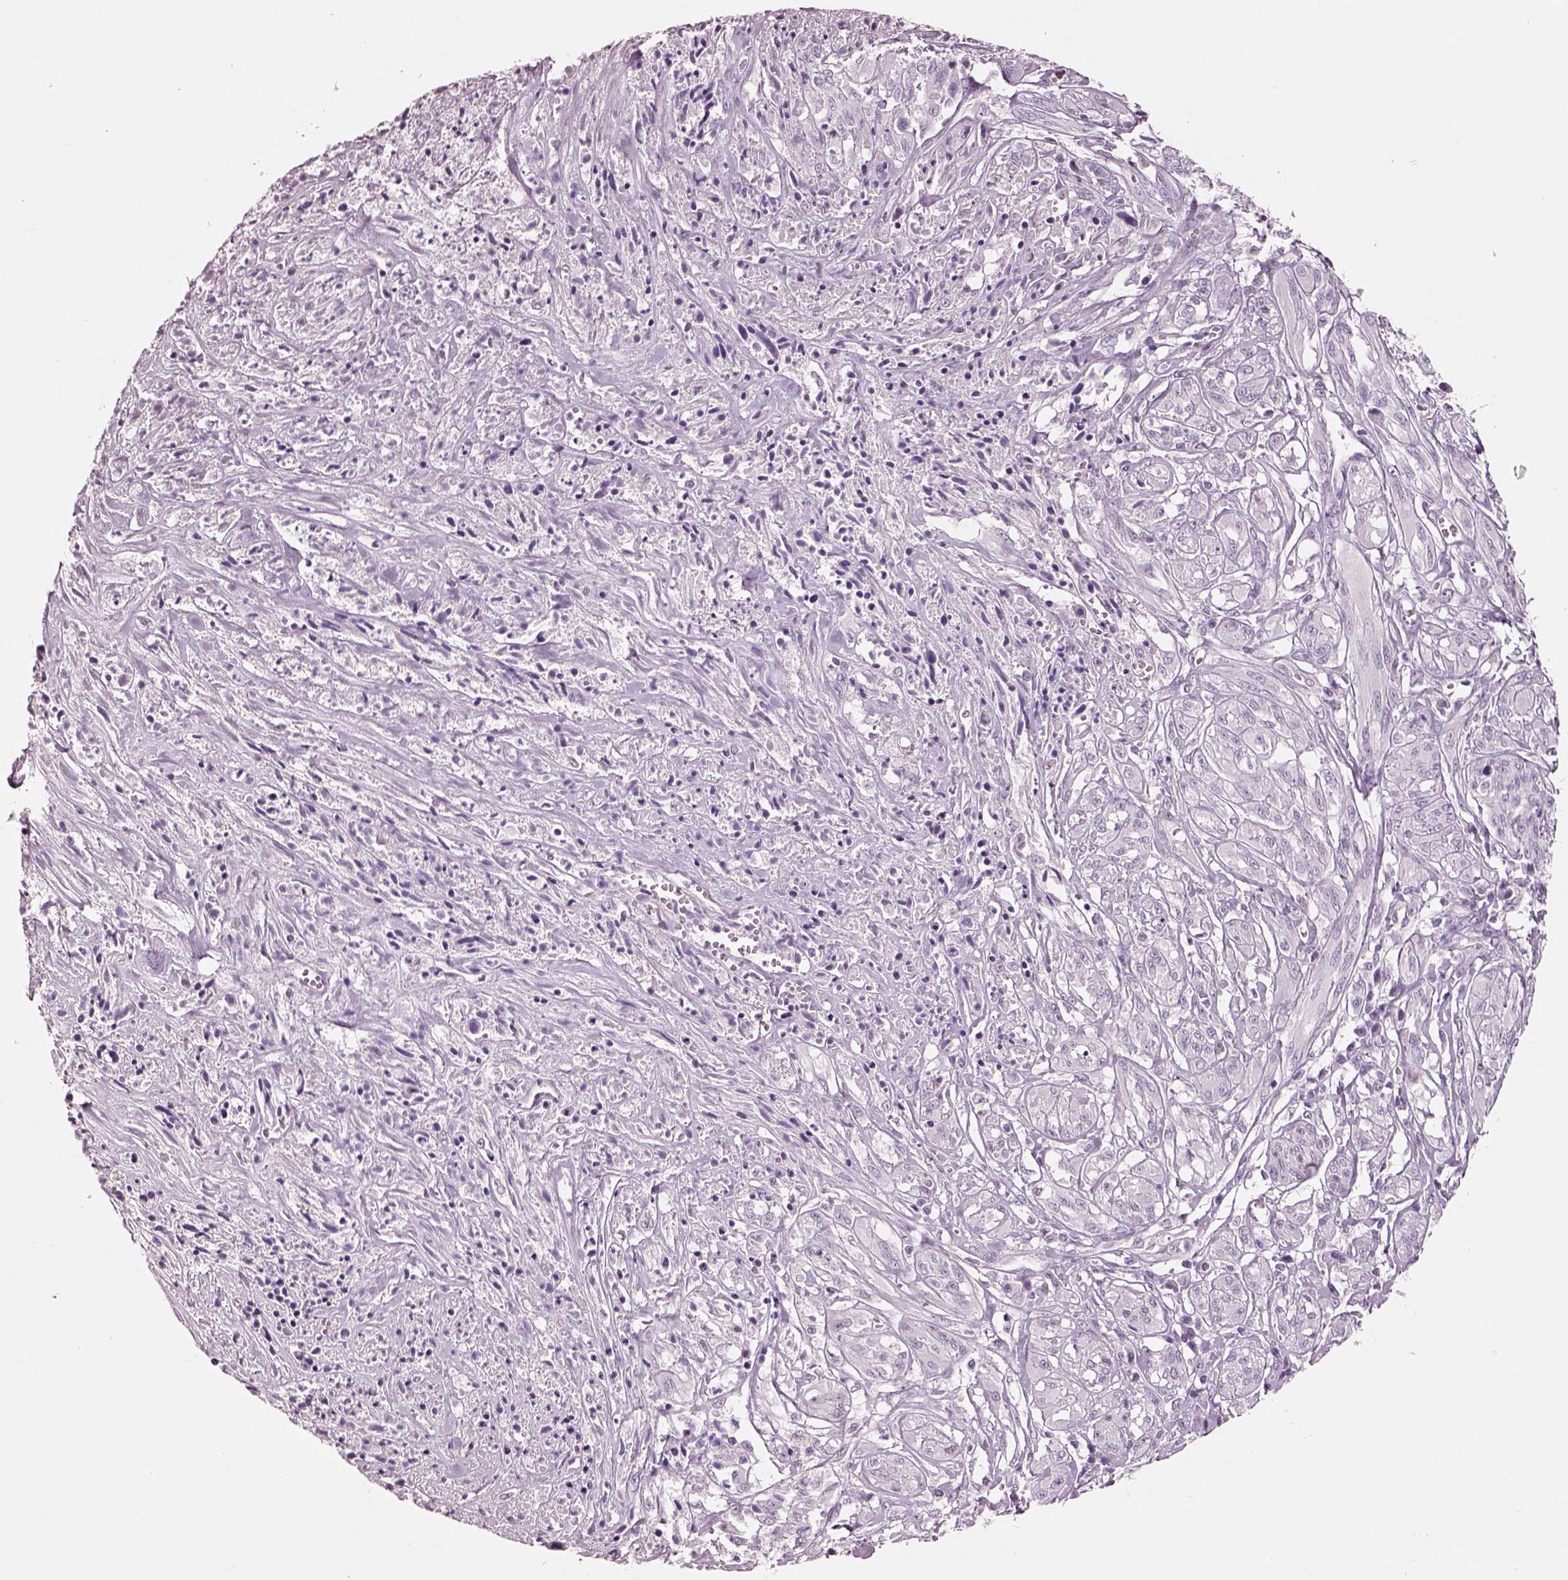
{"staining": {"intensity": "negative", "quantity": "none", "location": "none"}, "tissue": "melanoma", "cell_type": "Tumor cells", "image_type": "cancer", "snomed": [{"axis": "morphology", "description": "Malignant melanoma, NOS"}, {"axis": "topography", "description": "Skin"}], "caption": "Melanoma was stained to show a protein in brown. There is no significant staining in tumor cells.", "gene": "ELSPBP1", "patient": {"sex": "female", "age": 91}}